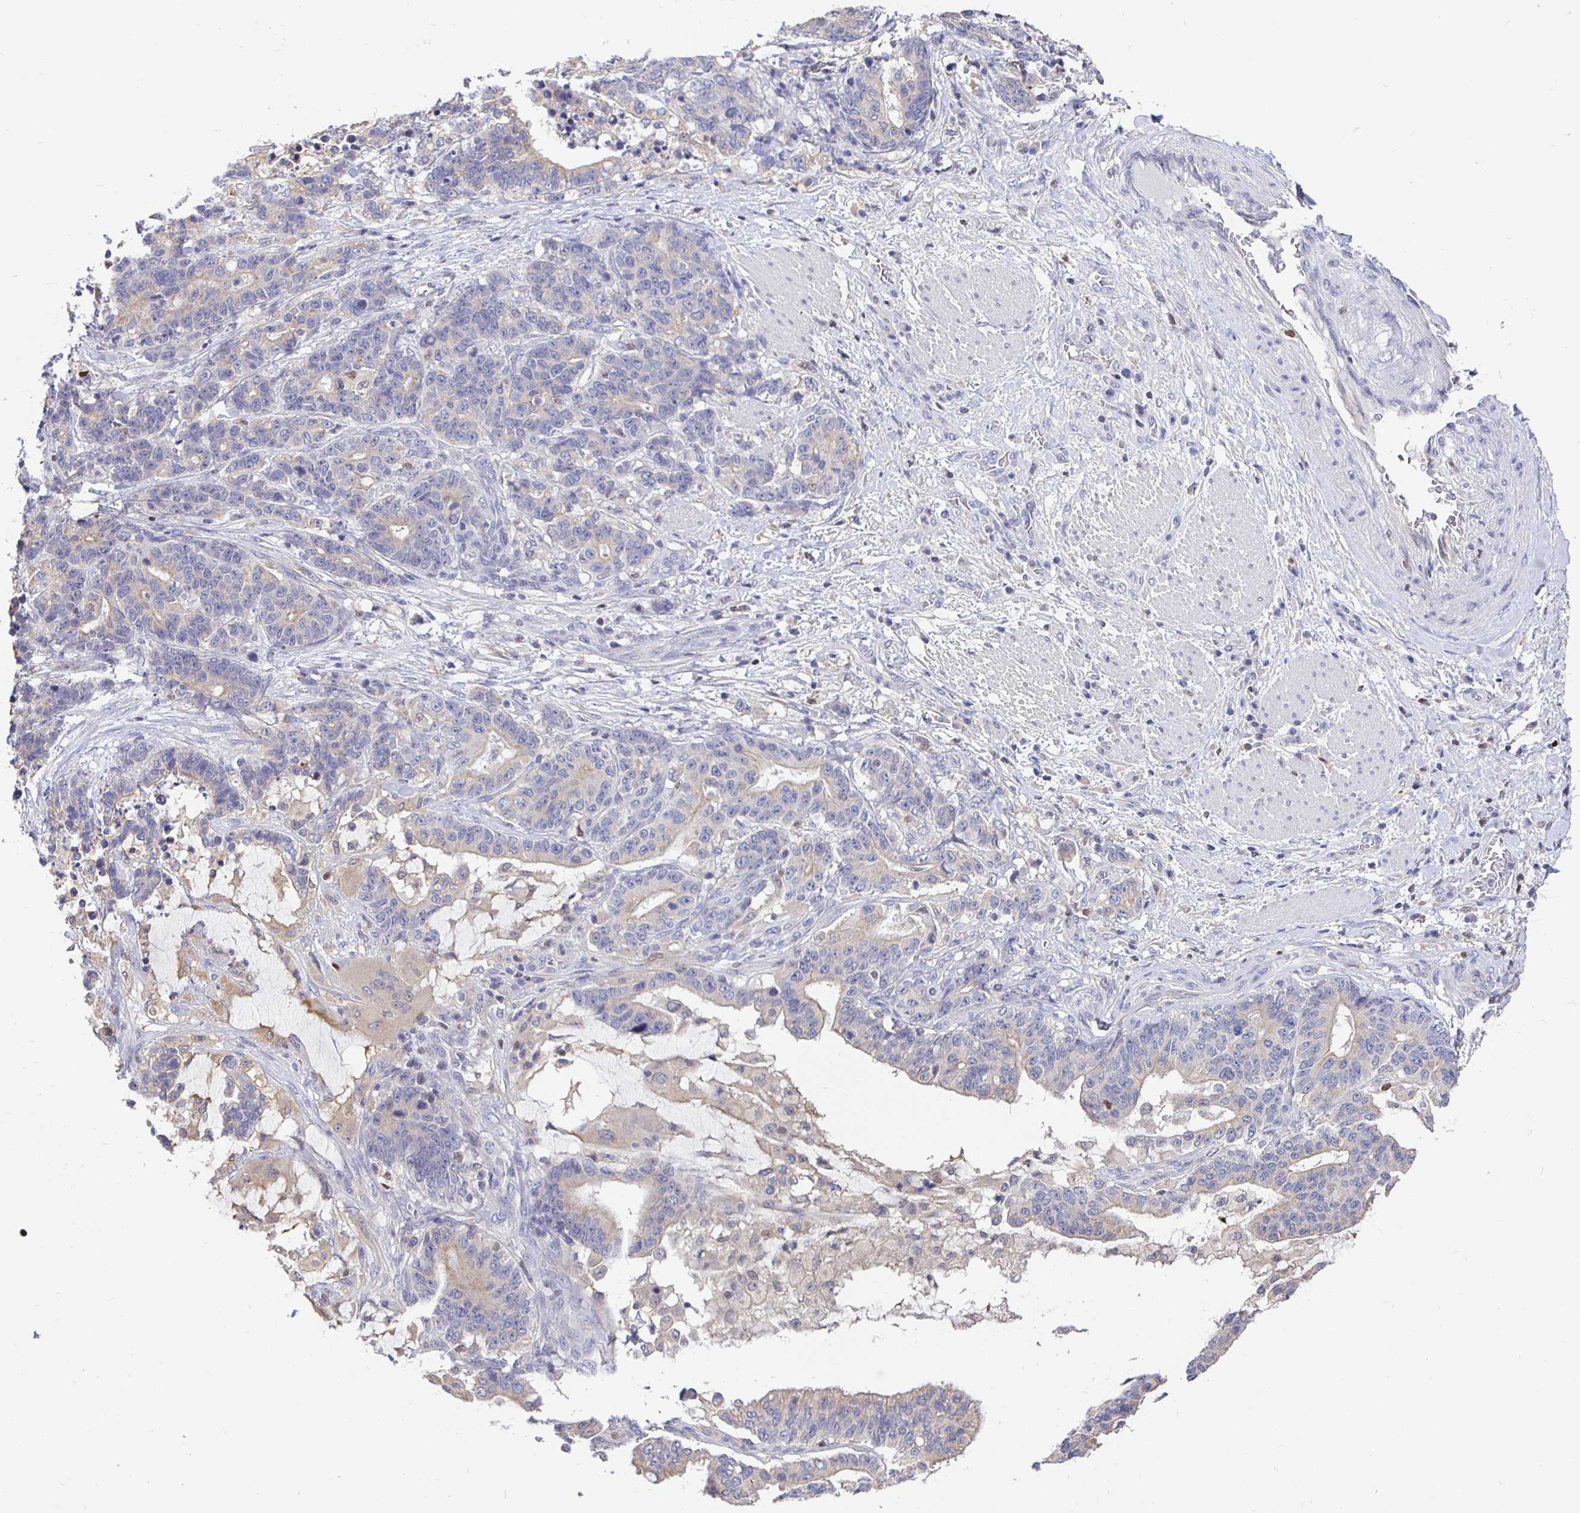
{"staining": {"intensity": "weak", "quantity": "<25%", "location": "cytoplasmic/membranous"}, "tissue": "stomach cancer", "cell_type": "Tumor cells", "image_type": "cancer", "snomed": [{"axis": "morphology", "description": "Normal tissue, NOS"}, {"axis": "morphology", "description": "Adenocarcinoma, NOS"}, {"axis": "topography", "description": "Stomach"}], "caption": "This is an IHC micrograph of human adenocarcinoma (stomach). There is no positivity in tumor cells.", "gene": "SATB1", "patient": {"sex": "female", "age": 64}}